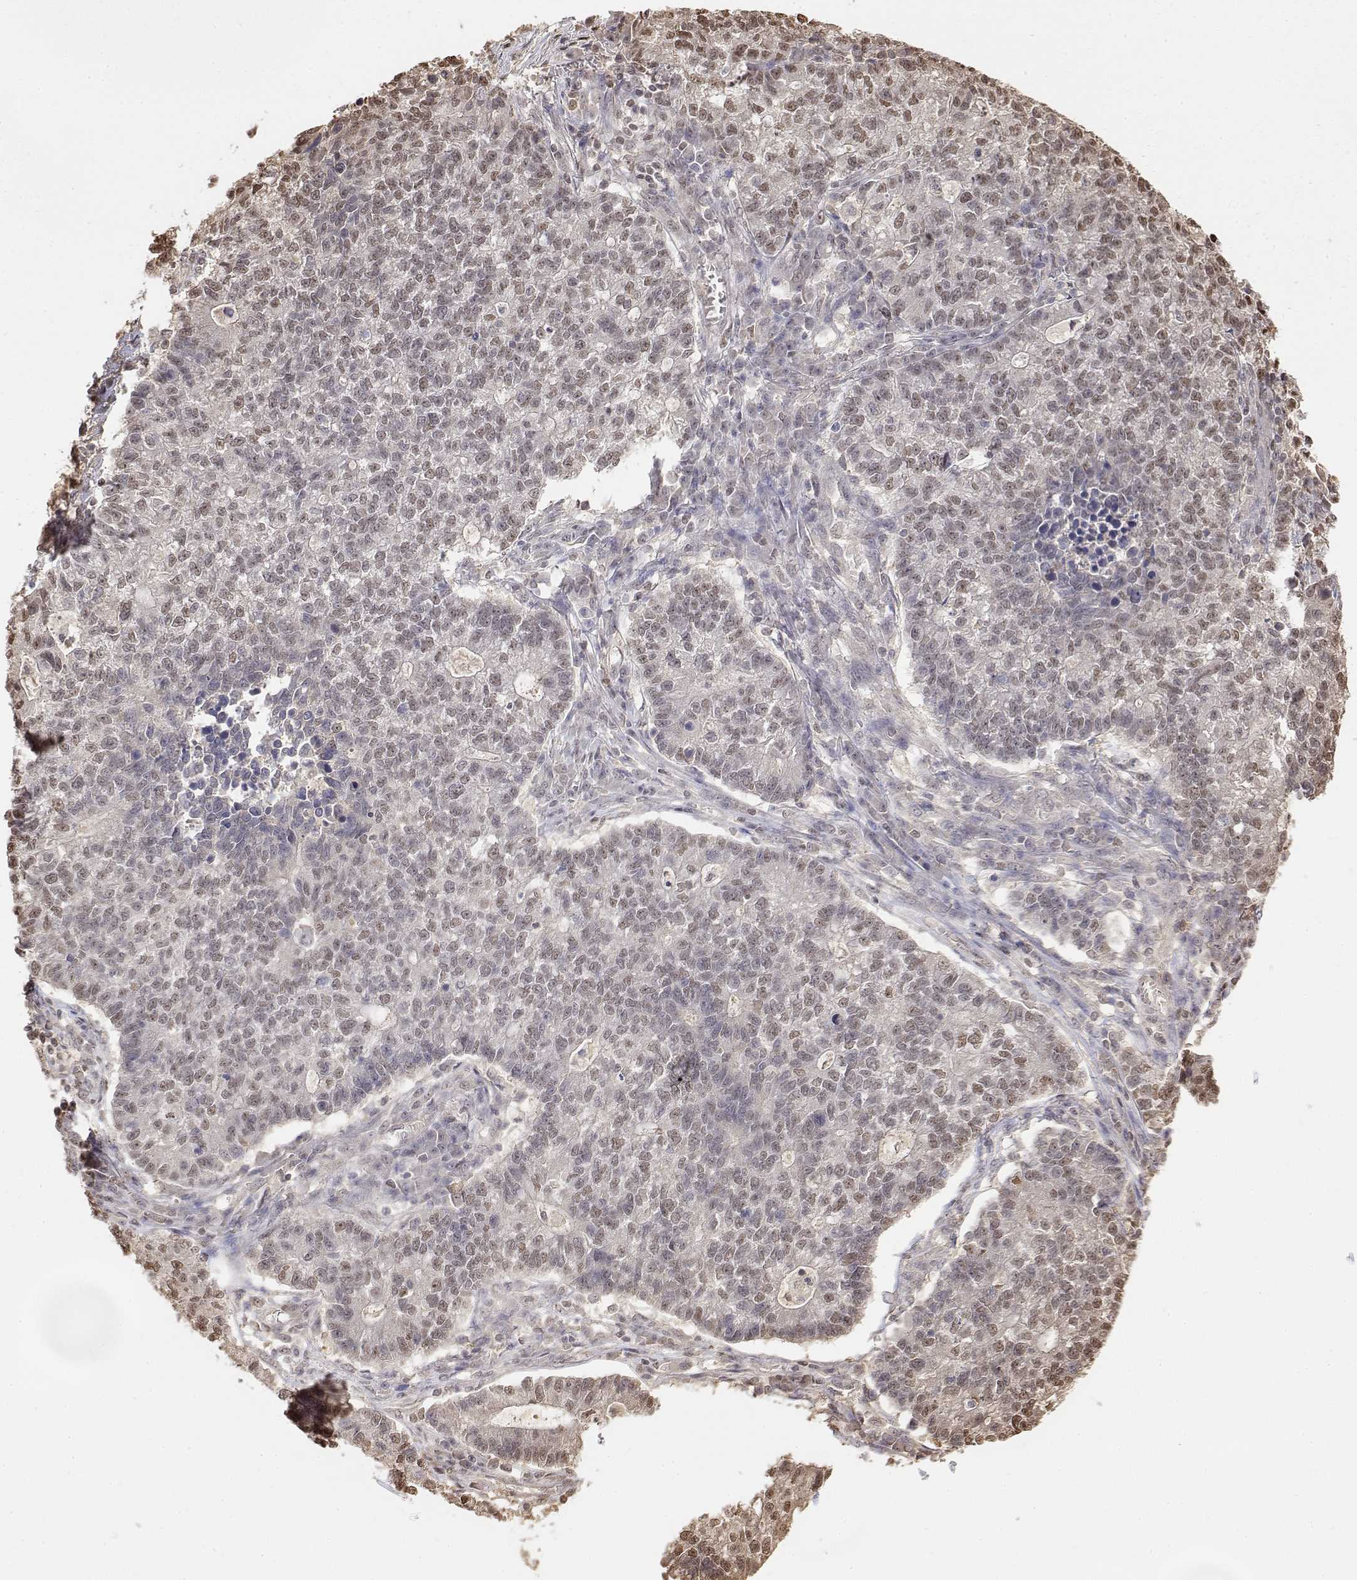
{"staining": {"intensity": "weak", "quantity": ">75%", "location": "nuclear"}, "tissue": "lung cancer", "cell_type": "Tumor cells", "image_type": "cancer", "snomed": [{"axis": "morphology", "description": "Adenocarcinoma, NOS"}, {"axis": "topography", "description": "Lung"}], "caption": "Immunohistochemical staining of lung cancer (adenocarcinoma) displays low levels of weak nuclear protein positivity in approximately >75% of tumor cells. The staining is performed using DAB brown chromogen to label protein expression. The nuclei are counter-stained blue using hematoxylin.", "gene": "TPI1", "patient": {"sex": "male", "age": 57}}